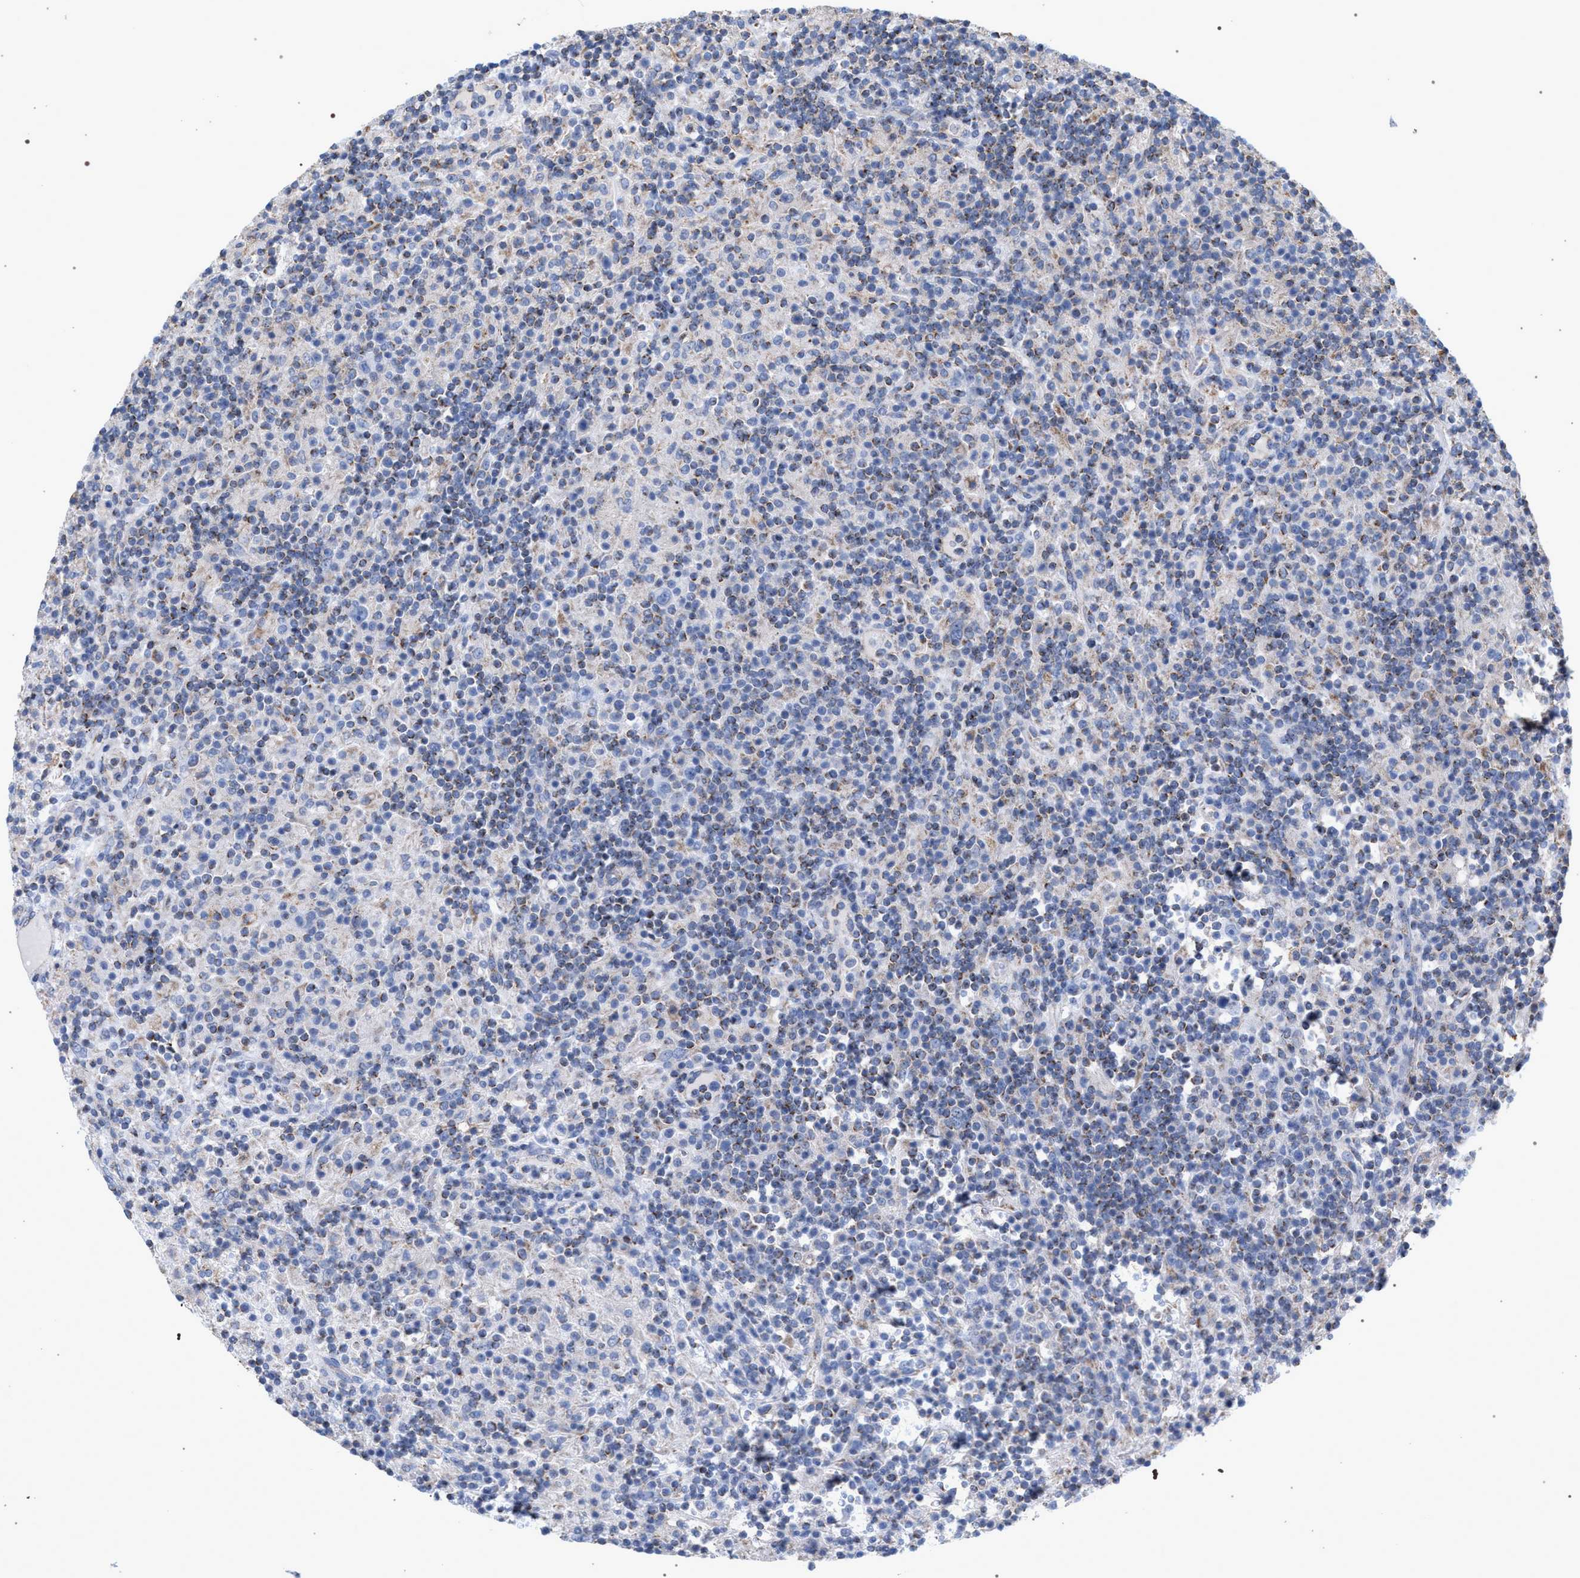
{"staining": {"intensity": "negative", "quantity": "none", "location": "none"}, "tissue": "lymphoma", "cell_type": "Tumor cells", "image_type": "cancer", "snomed": [{"axis": "morphology", "description": "Hodgkin's disease, NOS"}, {"axis": "topography", "description": "Lymph node"}], "caption": "Lymphoma was stained to show a protein in brown. There is no significant positivity in tumor cells.", "gene": "ECI2", "patient": {"sex": "male", "age": 70}}